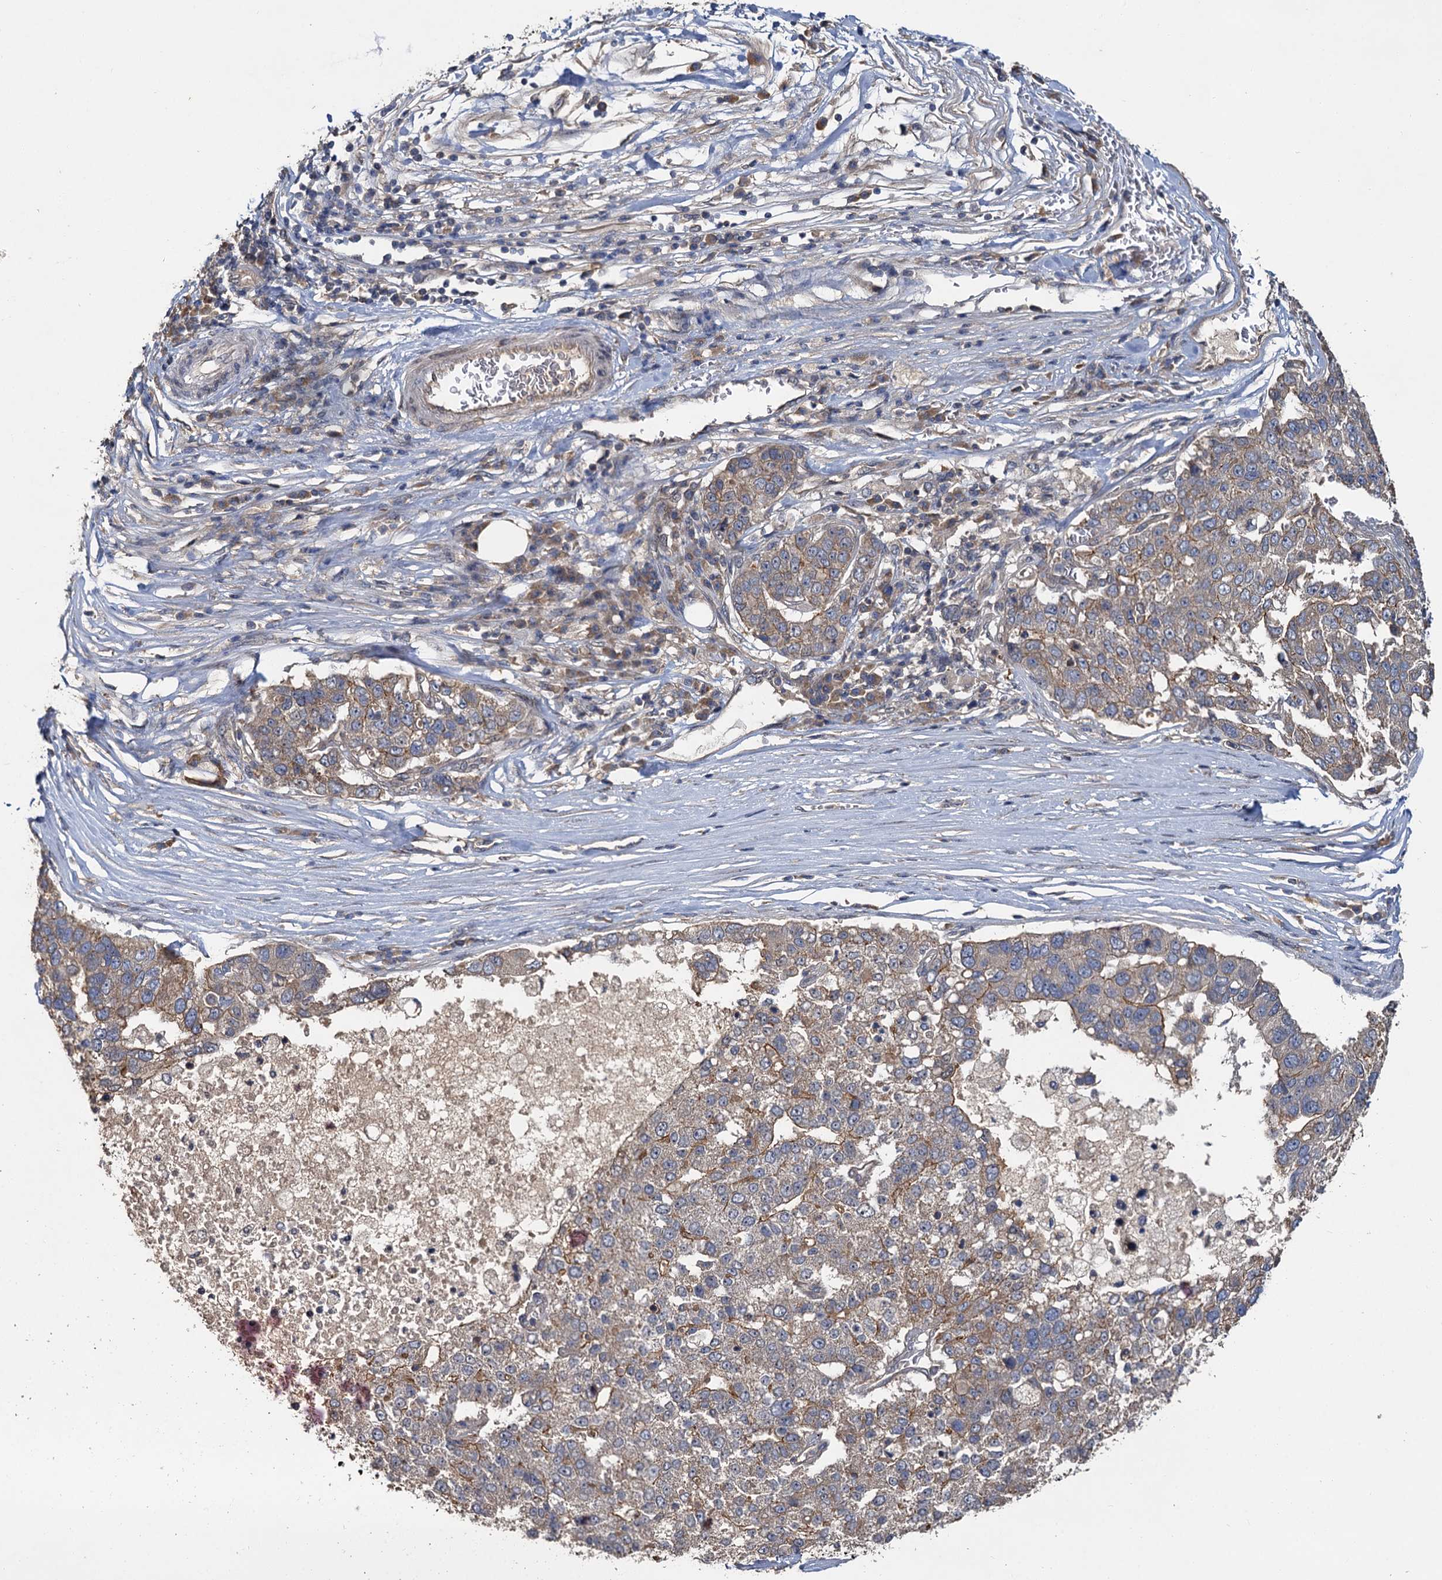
{"staining": {"intensity": "moderate", "quantity": "25%-75%", "location": "cytoplasmic/membranous"}, "tissue": "pancreatic cancer", "cell_type": "Tumor cells", "image_type": "cancer", "snomed": [{"axis": "morphology", "description": "Adenocarcinoma, NOS"}, {"axis": "topography", "description": "Pancreas"}], "caption": "Brown immunohistochemical staining in human pancreatic cancer (adenocarcinoma) demonstrates moderate cytoplasmic/membranous staining in about 25%-75% of tumor cells.", "gene": "ZNF324", "patient": {"sex": "female", "age": 61}}